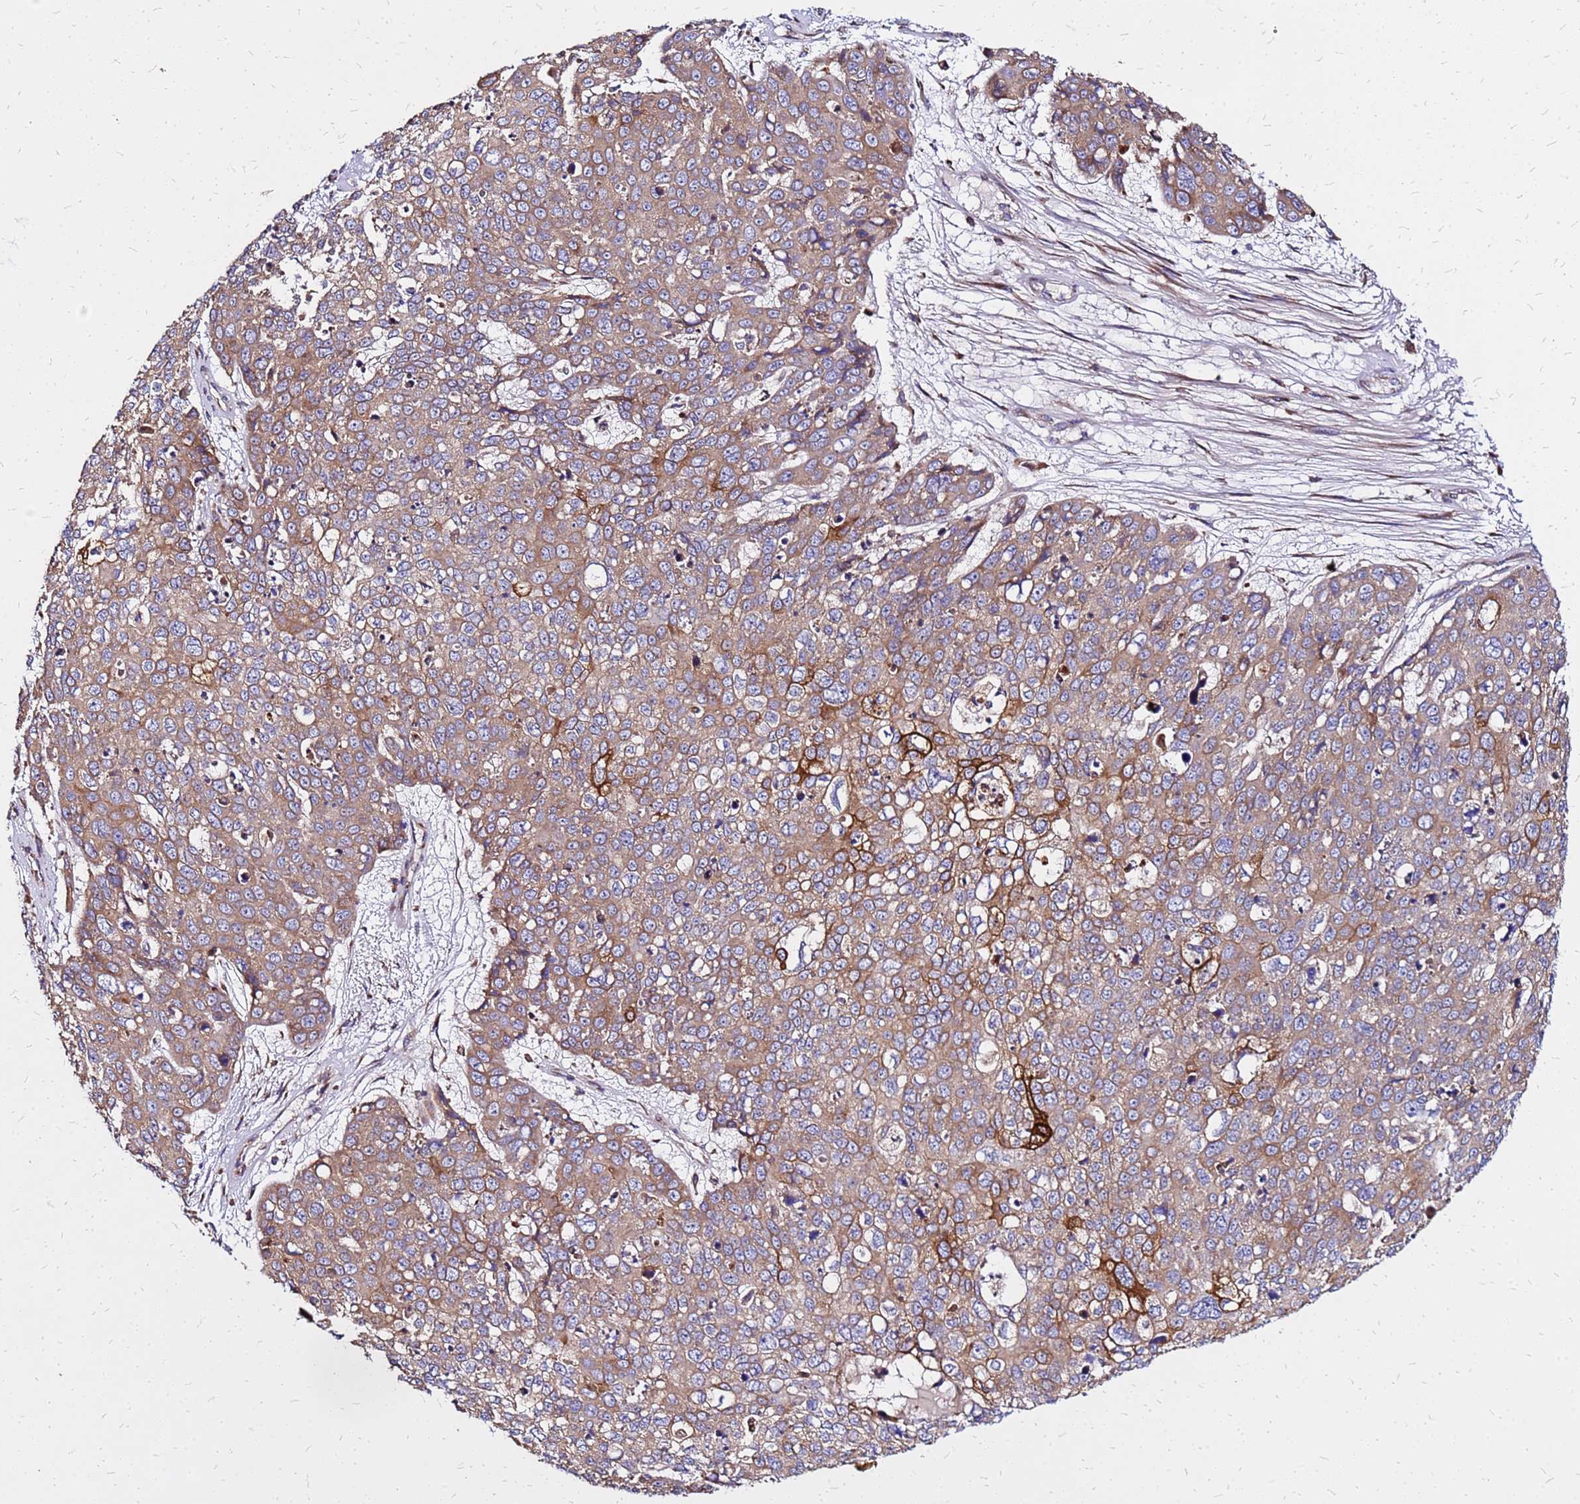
{"staining": {"intensity": "moderate", "quantity": ">75%", "location": "cytoplasmic/membranous"}, "tissue": "skin cancer", "cell_type": "Tumor cells", "image_type": "cancer", "snomed": [{"axis": "morphology", "description": "Squamous cell carcinoma, NOS"}, {"axis": "topography", "description": "Skin"}], "caption": "Immunohistochemical staining of human skin squamous cell carcinoma shows medium levels of moderate cytoplasmic/membranous protein staining in approximately >75% of tumor cells. The staining was performed using DAB (3,3'-diaminobenzidine), with brown indicating positive protein expression. Nuclei are stained blue with hematoxylin.", "gene": "VMO1", "patient": {"sex": "male", "age": 71}}